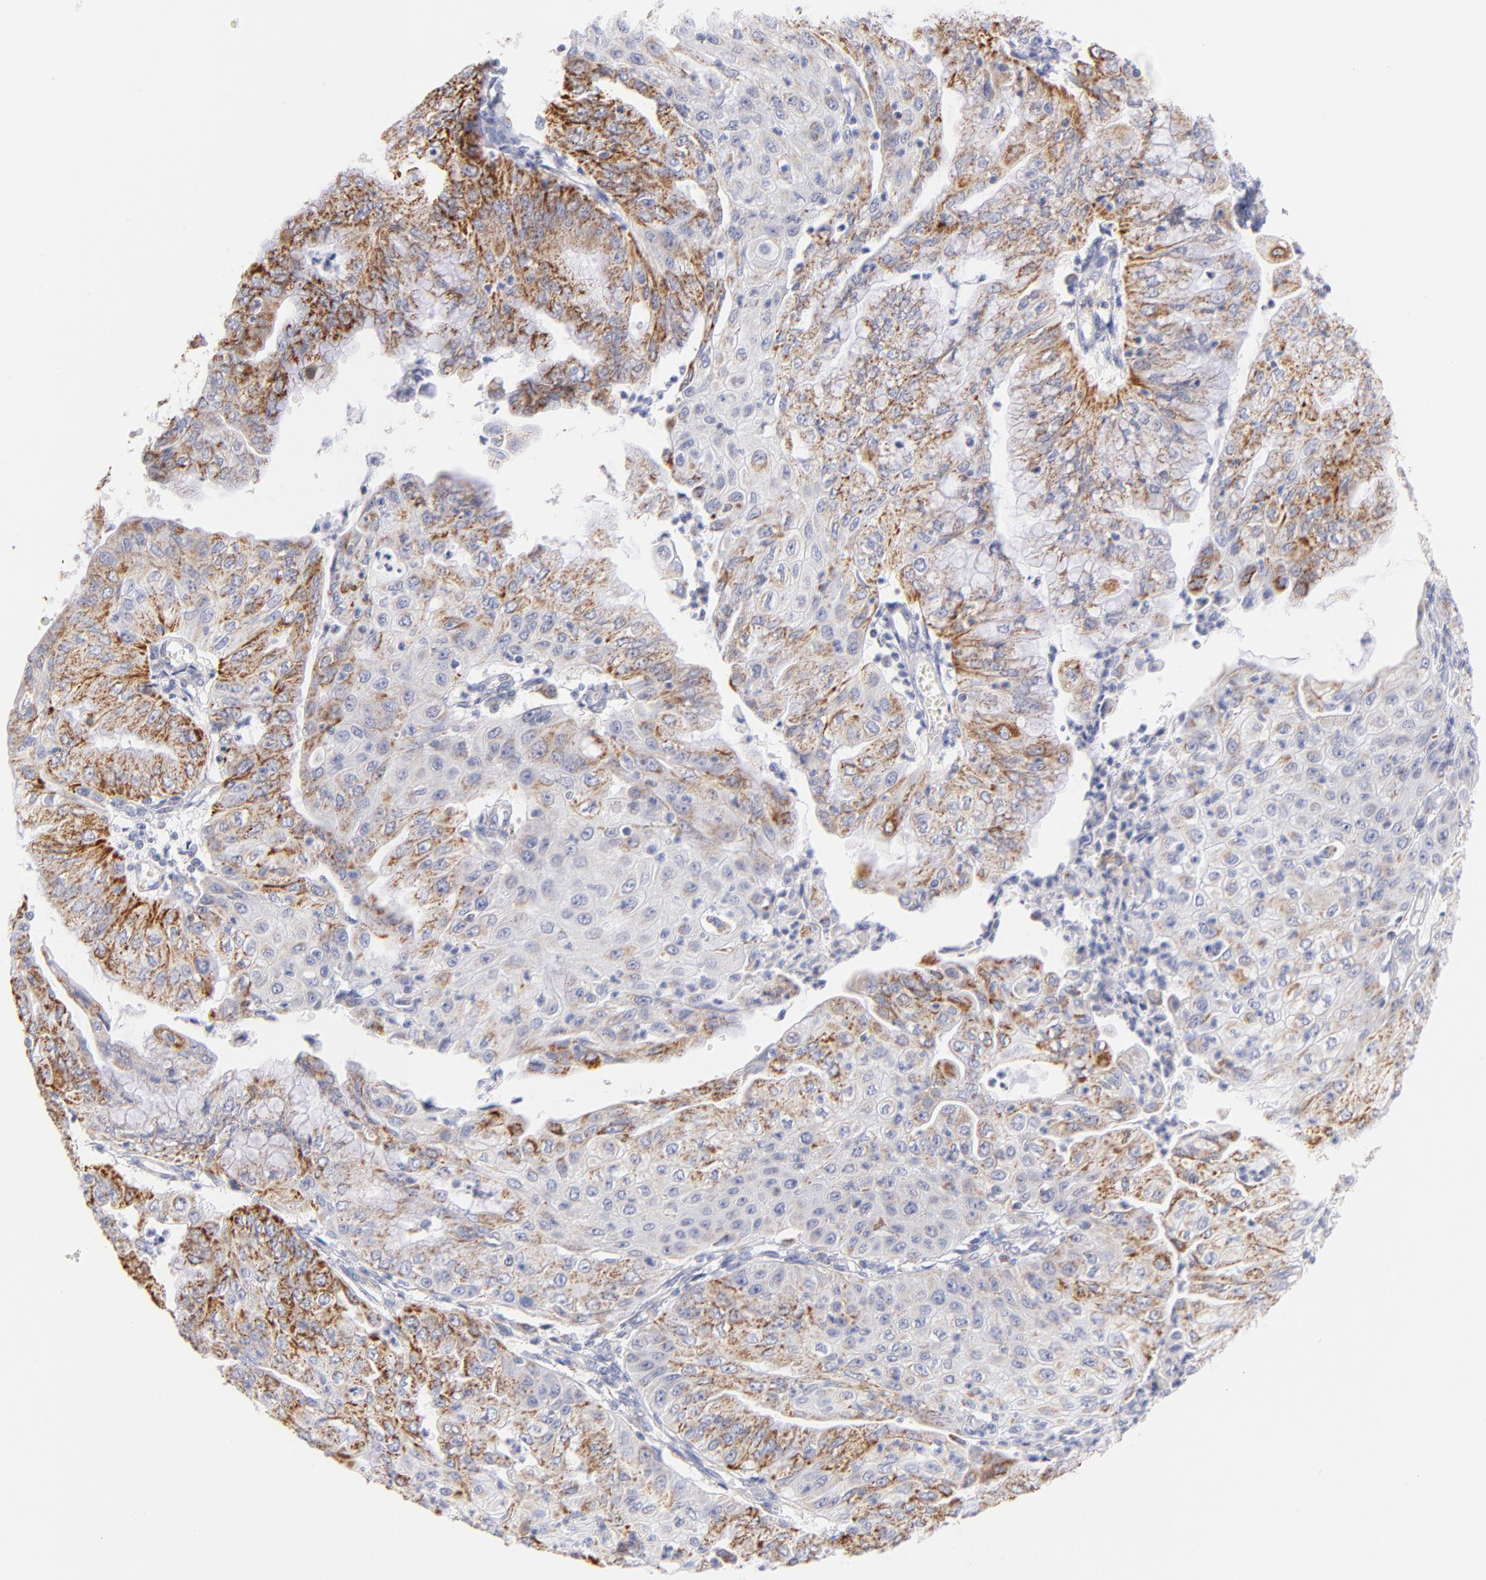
{"staining": {"intensity": "moderate", "quantity": "25%-75%", "location": "cytoplasmic/membranous"}, "tissue": "endometrial cancer", "cell_type": "Tumor cells", "image_type": "cancer", "snomed": [{"axis": "morphology", "description": "Adenocarcinoma, NOS"}, {"axis": "topography", "description": "Endometrium"}], "caption": "Tumor cells exhibit medium levels of moderate cytoplasmic/membranous expression in about 25%-75% of cells in adenocarcinoma (endometrial).", "gene": "AIFM1", "patient": {"sex": "female", "age": 79}}